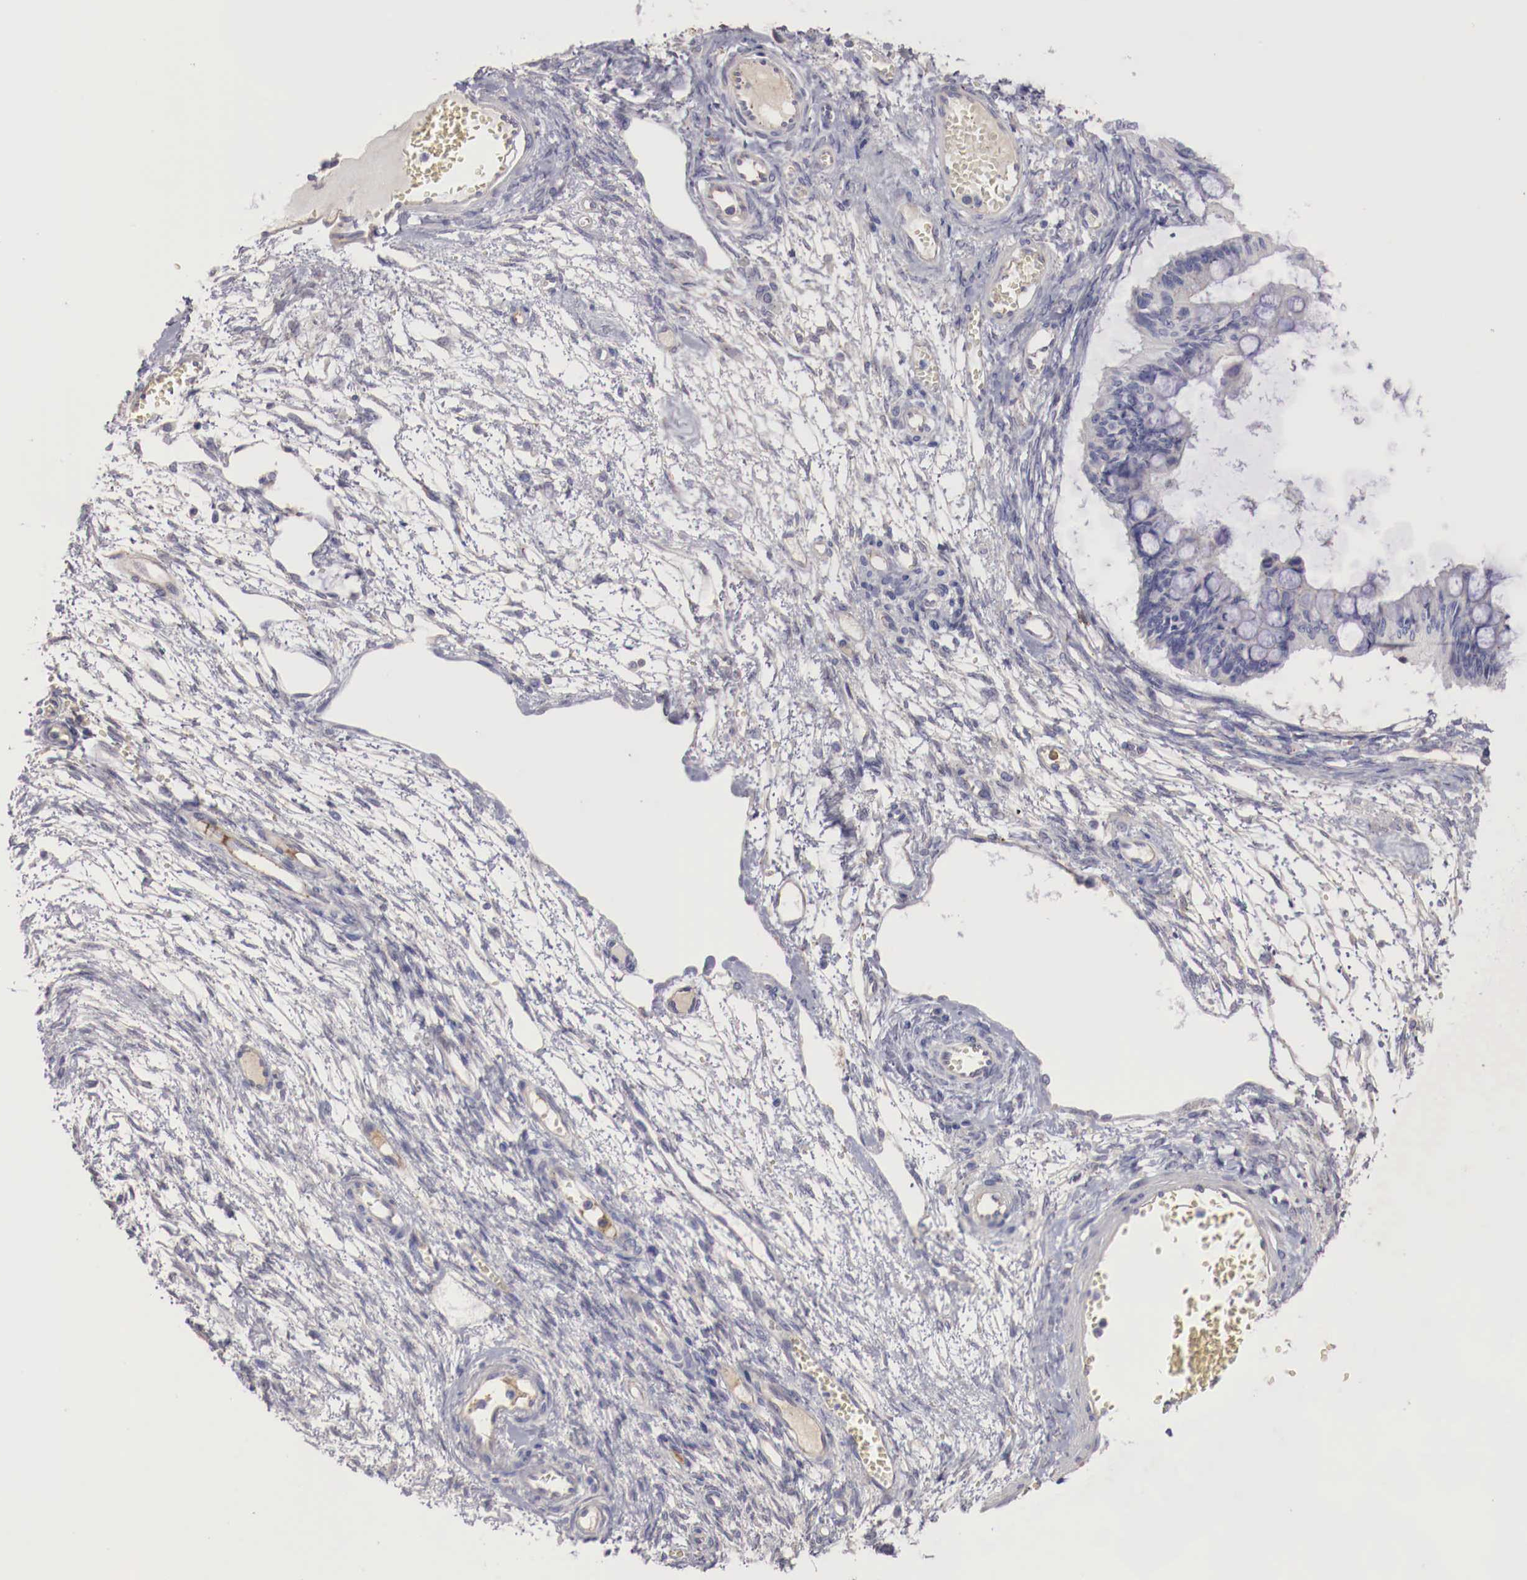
{"staining": {"intensity": "negative", "quantity": "none", "location": "none"}, "tissue": "ovarian cancer", "cell_type": "Tumor cells", "image_type": "cancer", "snomed": [{"axis": "morphology", "description": "Cystadenocarcinoma, mucinous, NOS"}, {"axis": "topography", "description": "Ovary"}], "caption": "Ovarian mucinous cystadenocarcinoma was stained to show a protein in brown. There is no significant positivity in tumor cells. Brightfield microscopy of immunohistochemistry (IHC) stained with DAB (brown) and hematoxylin (blue), captured at high magnification.", "gene": "PITPNA", "patient": {"sex": "female", "age": 57}}